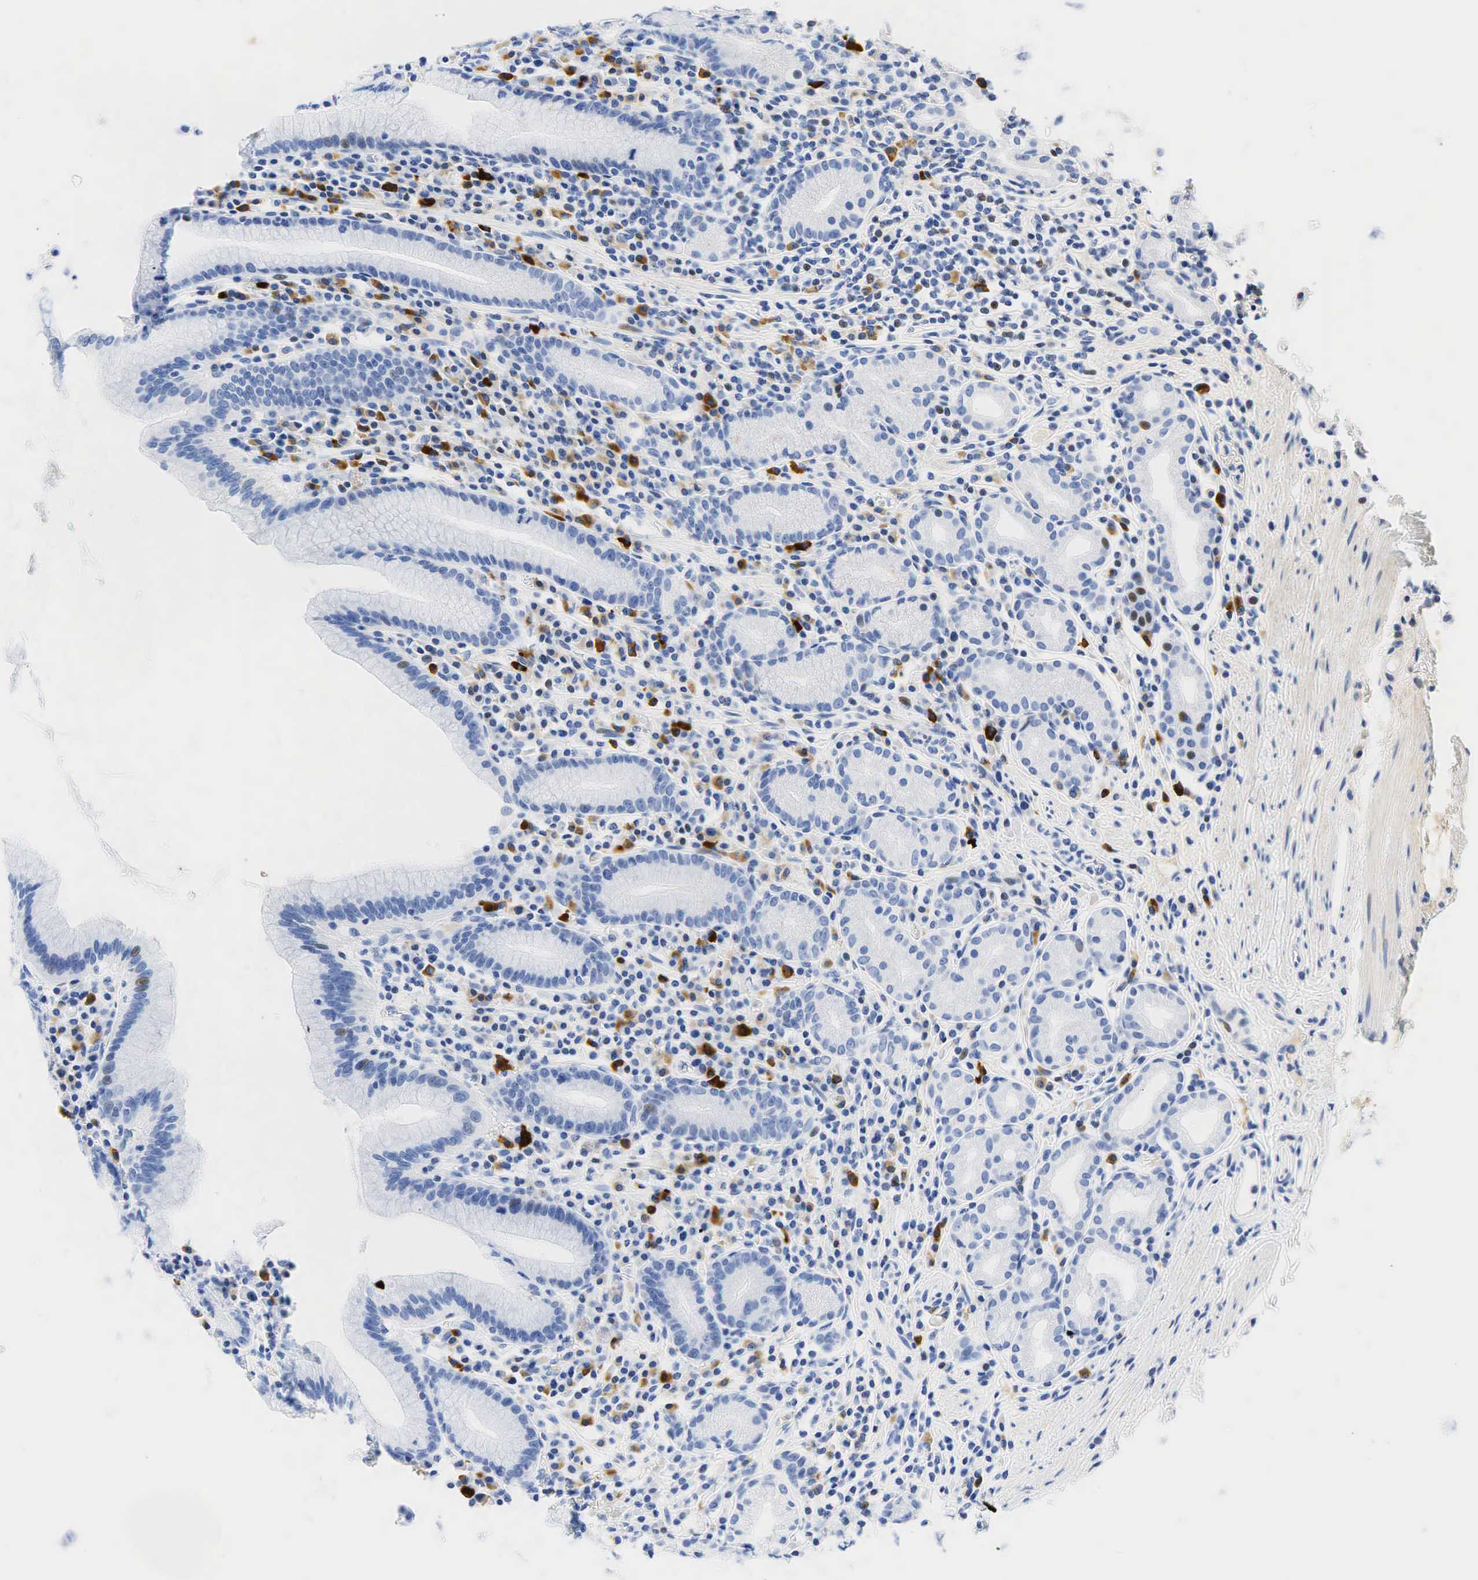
{"staining": {"intensity": "moderate", "quantity": "<25%", "location": "cytoplasmic/membranous"}, "tissue": "stomach", "cell_type": "Glandular cells", "image_type": "normal", "snomed": [{"axis": "morphology", "description": "Normal tissue, NOS"}, {"axis": "topography", "description": "Stomach, lower"}], "caption": "Moderate cytoplasmic/membranous staining for a protein is seen in about <25% of glandular cells of unremarkable stomach using immunohistochemistry (IHC).", "gene": "INHA", "patient": {"sex": "male", "age": 58}}